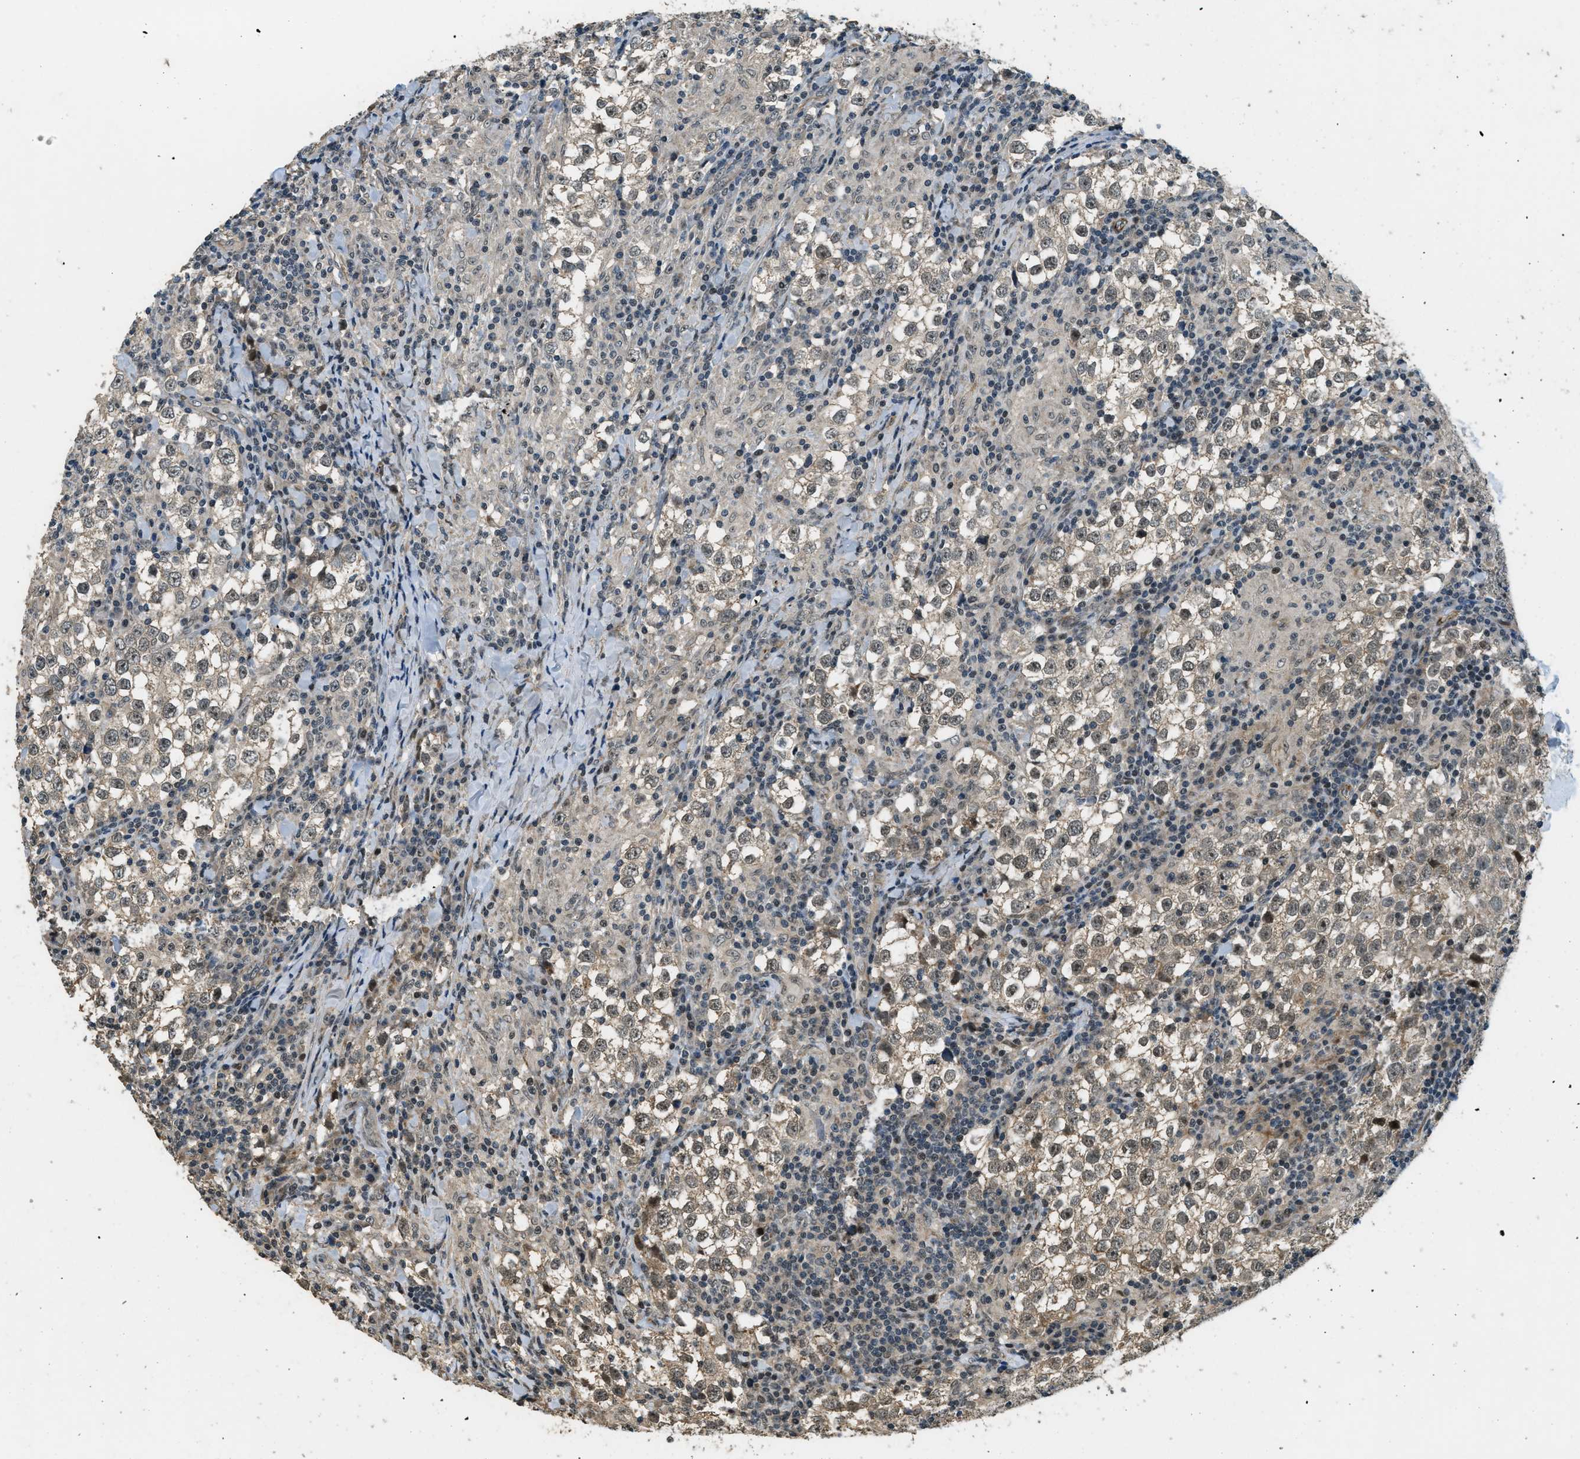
{"staining": {"intensity": "weak", "quantity": "25%-75%", "location": "cytoplasmic/membranous,nuclear"}, "tissue": "testis cancer", "cell_type": "Tumor cells", "image_type": "cancer", "snomed": [{"axis": "morphology", "description": "Seminoma, NOS"}, {"axis": "morphology", "description": "Carcinoma, Embryonal, NOS"}, {"axis": "topography", "description": "Testis"}], "caption": "IHC photomicrograph of human seminoma (testis) stained for a protein (brown), which displays low levels of weak cytoplasmic/membranous and nuclear staining in about 25%-75% of tumor cells.", "gene": "MED21", "patient": {"sex": "male", "age": 36}}